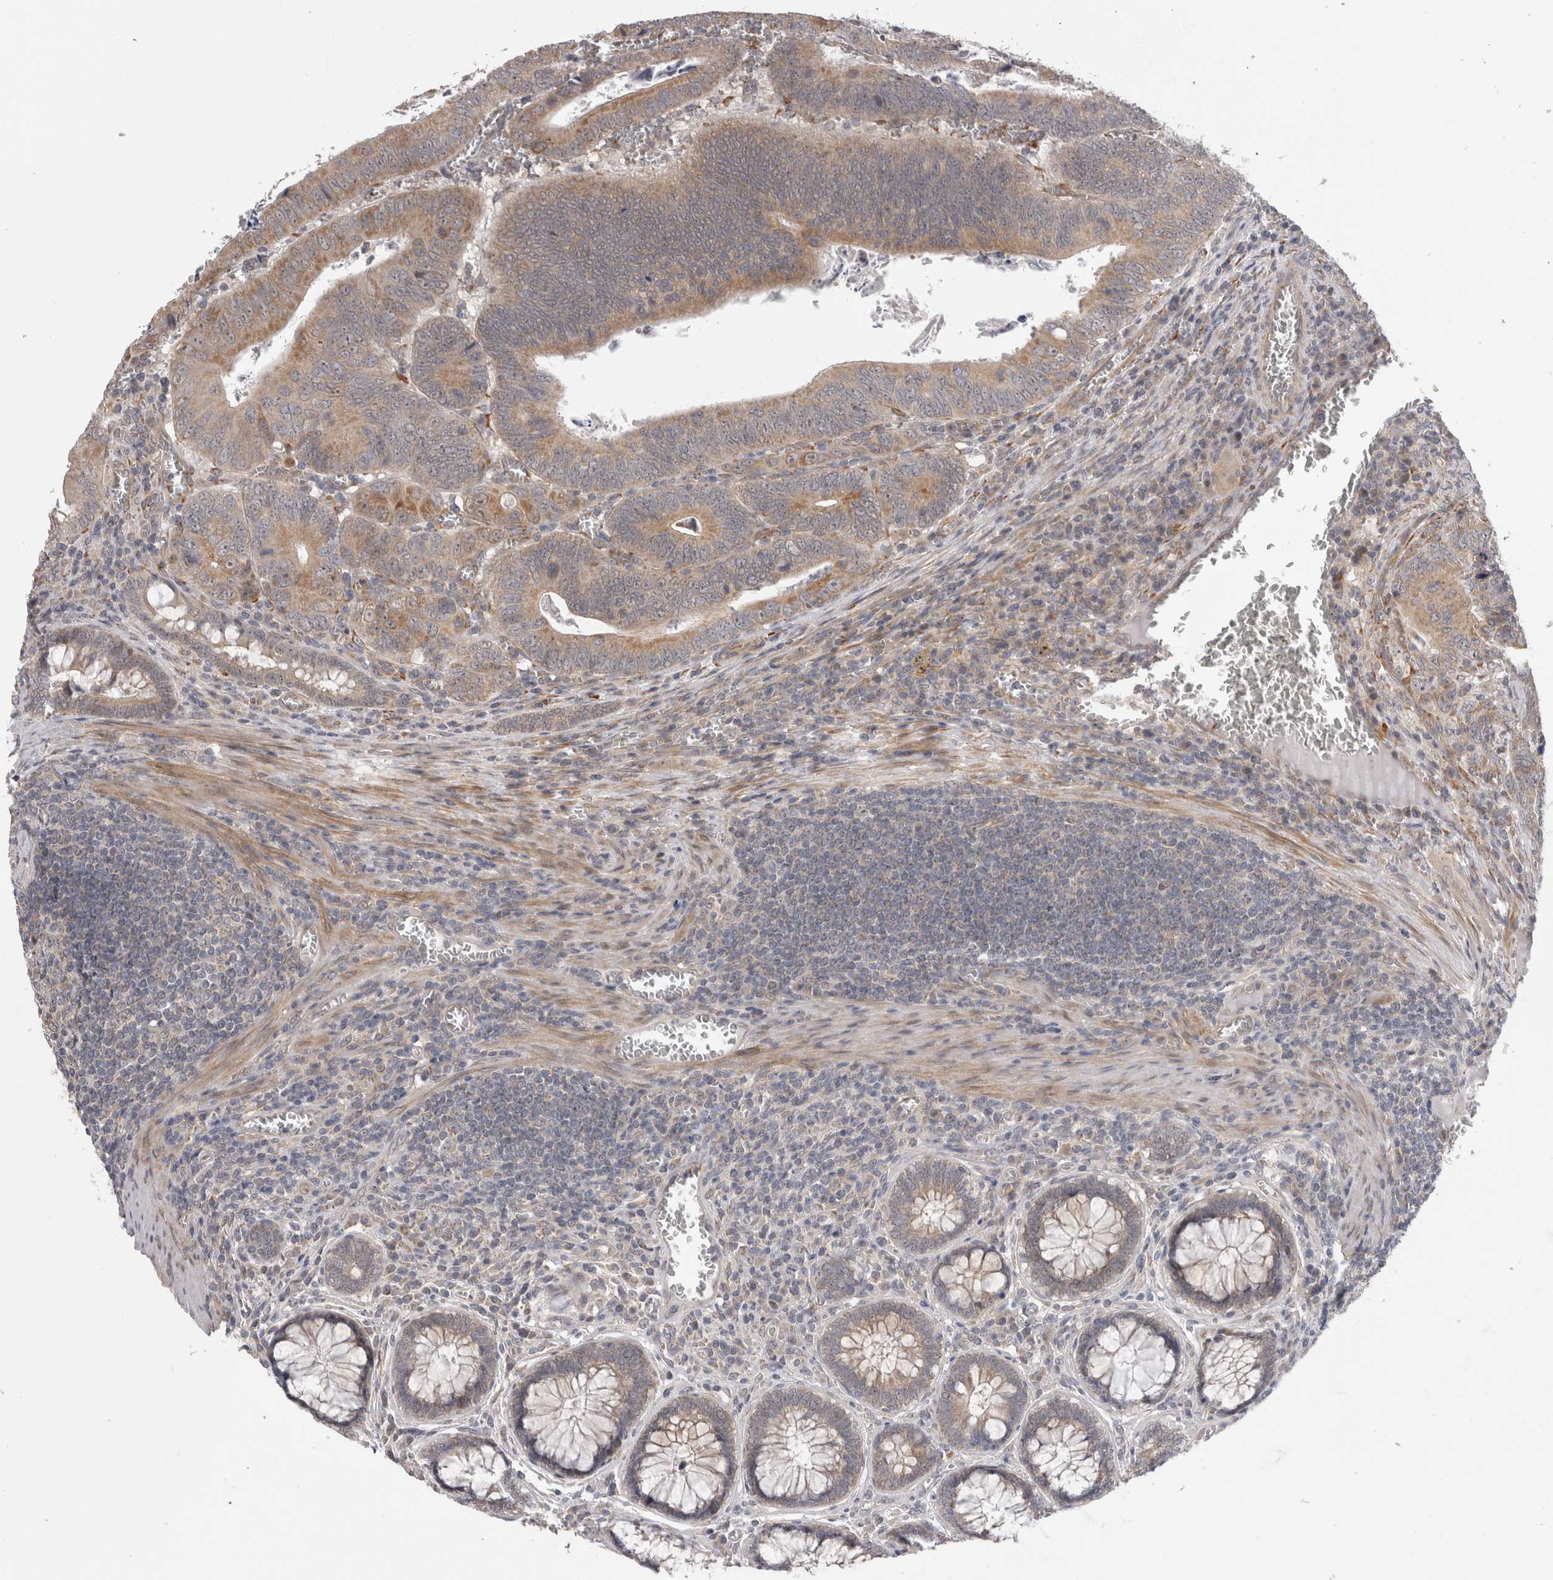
{"staining": {"intensity": "weak", "quantity": ">75%", "location": "cytoplasmic/membranous"}, "tissue": "colorectal cancer", "cell_type": "Tumor cells", "image_type": "cancer", "snomed": [{"axis": "morphology", "description": "Inflammation, NOS"}, {"axis": "morphology", "description": "Adenocarcinoma, NOS"}, {"axis": "topography", "description": "Colon"}], "caption": "Adenocarcinoma (colorectal) tissue displays weak cytoplasmic/membranous positivity in approximately >75% of tumor cells", "gene": "ARHGAP29", "patient": {"sex": "male", "age": 72}}